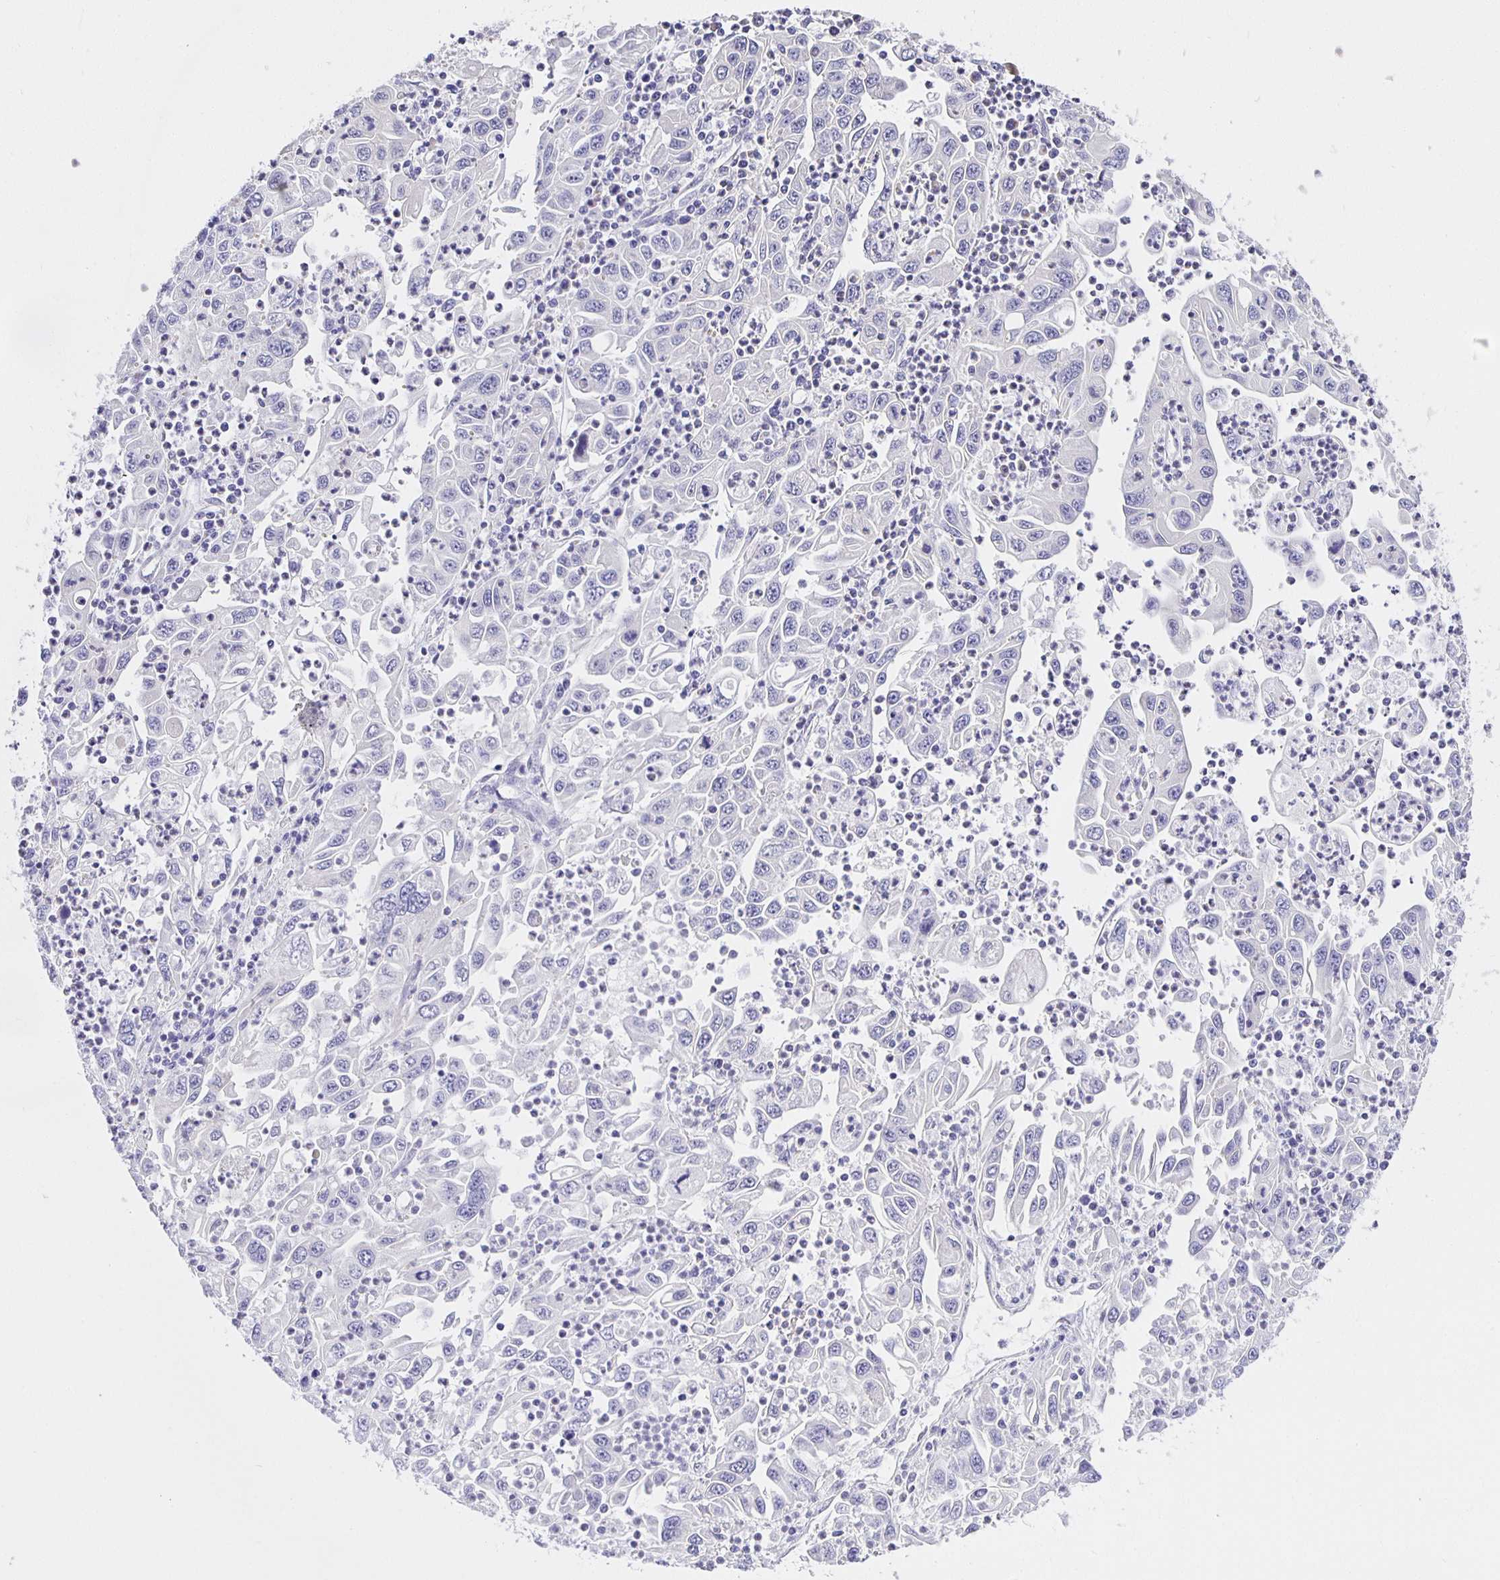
{"staining": {"intensity": "negative", "quantity": "none", "location": "none"}, "tissue": "endometrial cancer", "cell_type": "Tumor cells", "image_type": "cancer", "snomed": [{"axis": "morphology", "description": "Adenocarcinoma, NOS"}, {"axis": "topography", "description": "Uterus"}], "caption": "This is an IHC photomicrograph of endometrial adenocarcinoma. There is no positivity in tumor cells.", "gene": "OPALIN", "patient": {"sex": "female", "age": 62}}